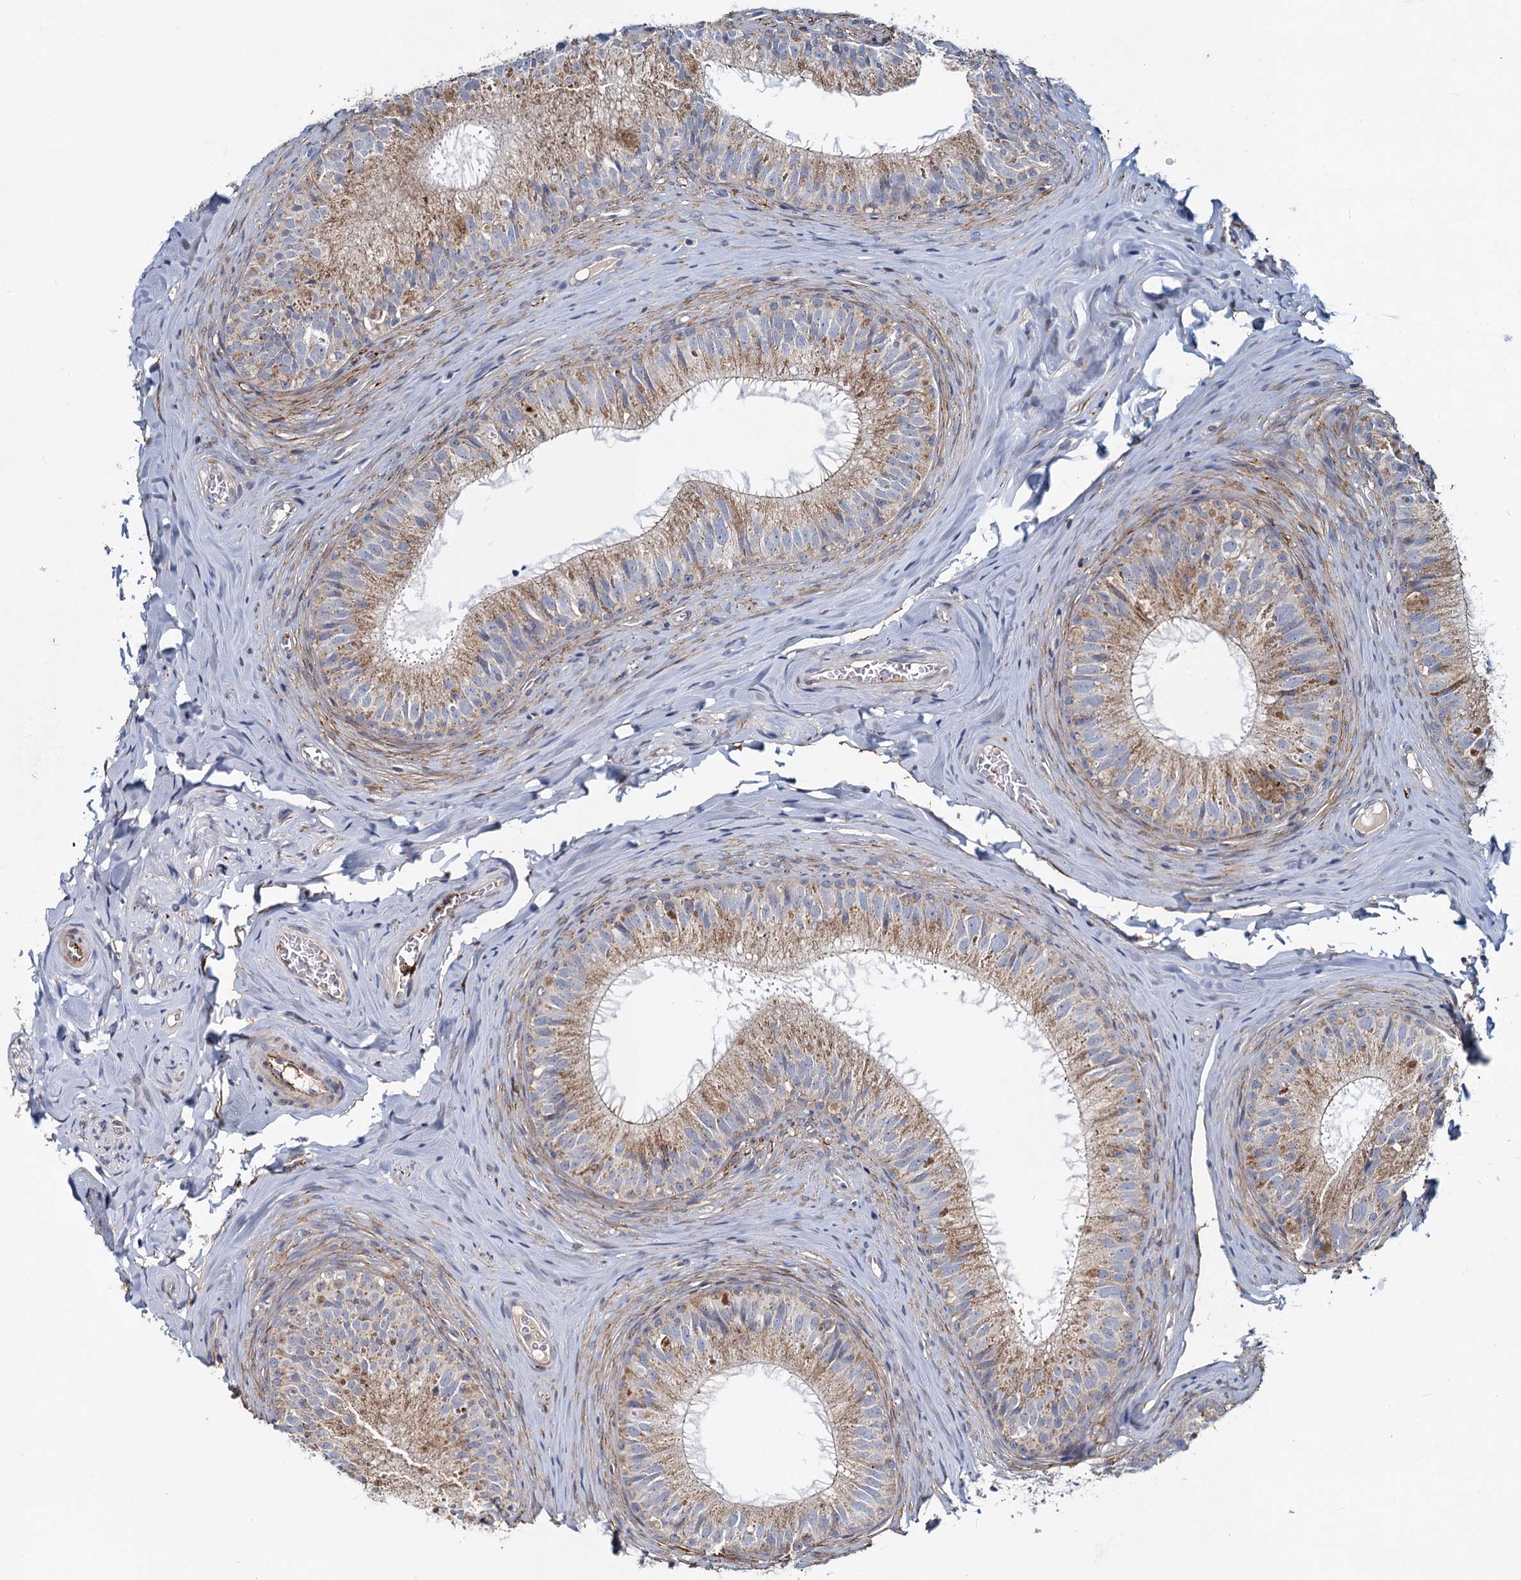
{"staining": {"intensity": "moderate", "quantity": "<25%", "location": "cytoplasmic/membranous"}, "tissue": "epididymis", "cell_type": "Glandular cells", "image_type": "normal", "snomed": [{"axis": "morphology", "description": "Normal tissue, NOS"}, {"axis": "topography", "description": "Epididymis"}], "caption": "Approximately <25% of glandular cells in normal epididymis display moderate cytoplasmic/membranous protein staining as visualized by brown immunohistochemical staining.", "gene": "DCUN1D2", "patient": {"sex": "male", "age": 34}}